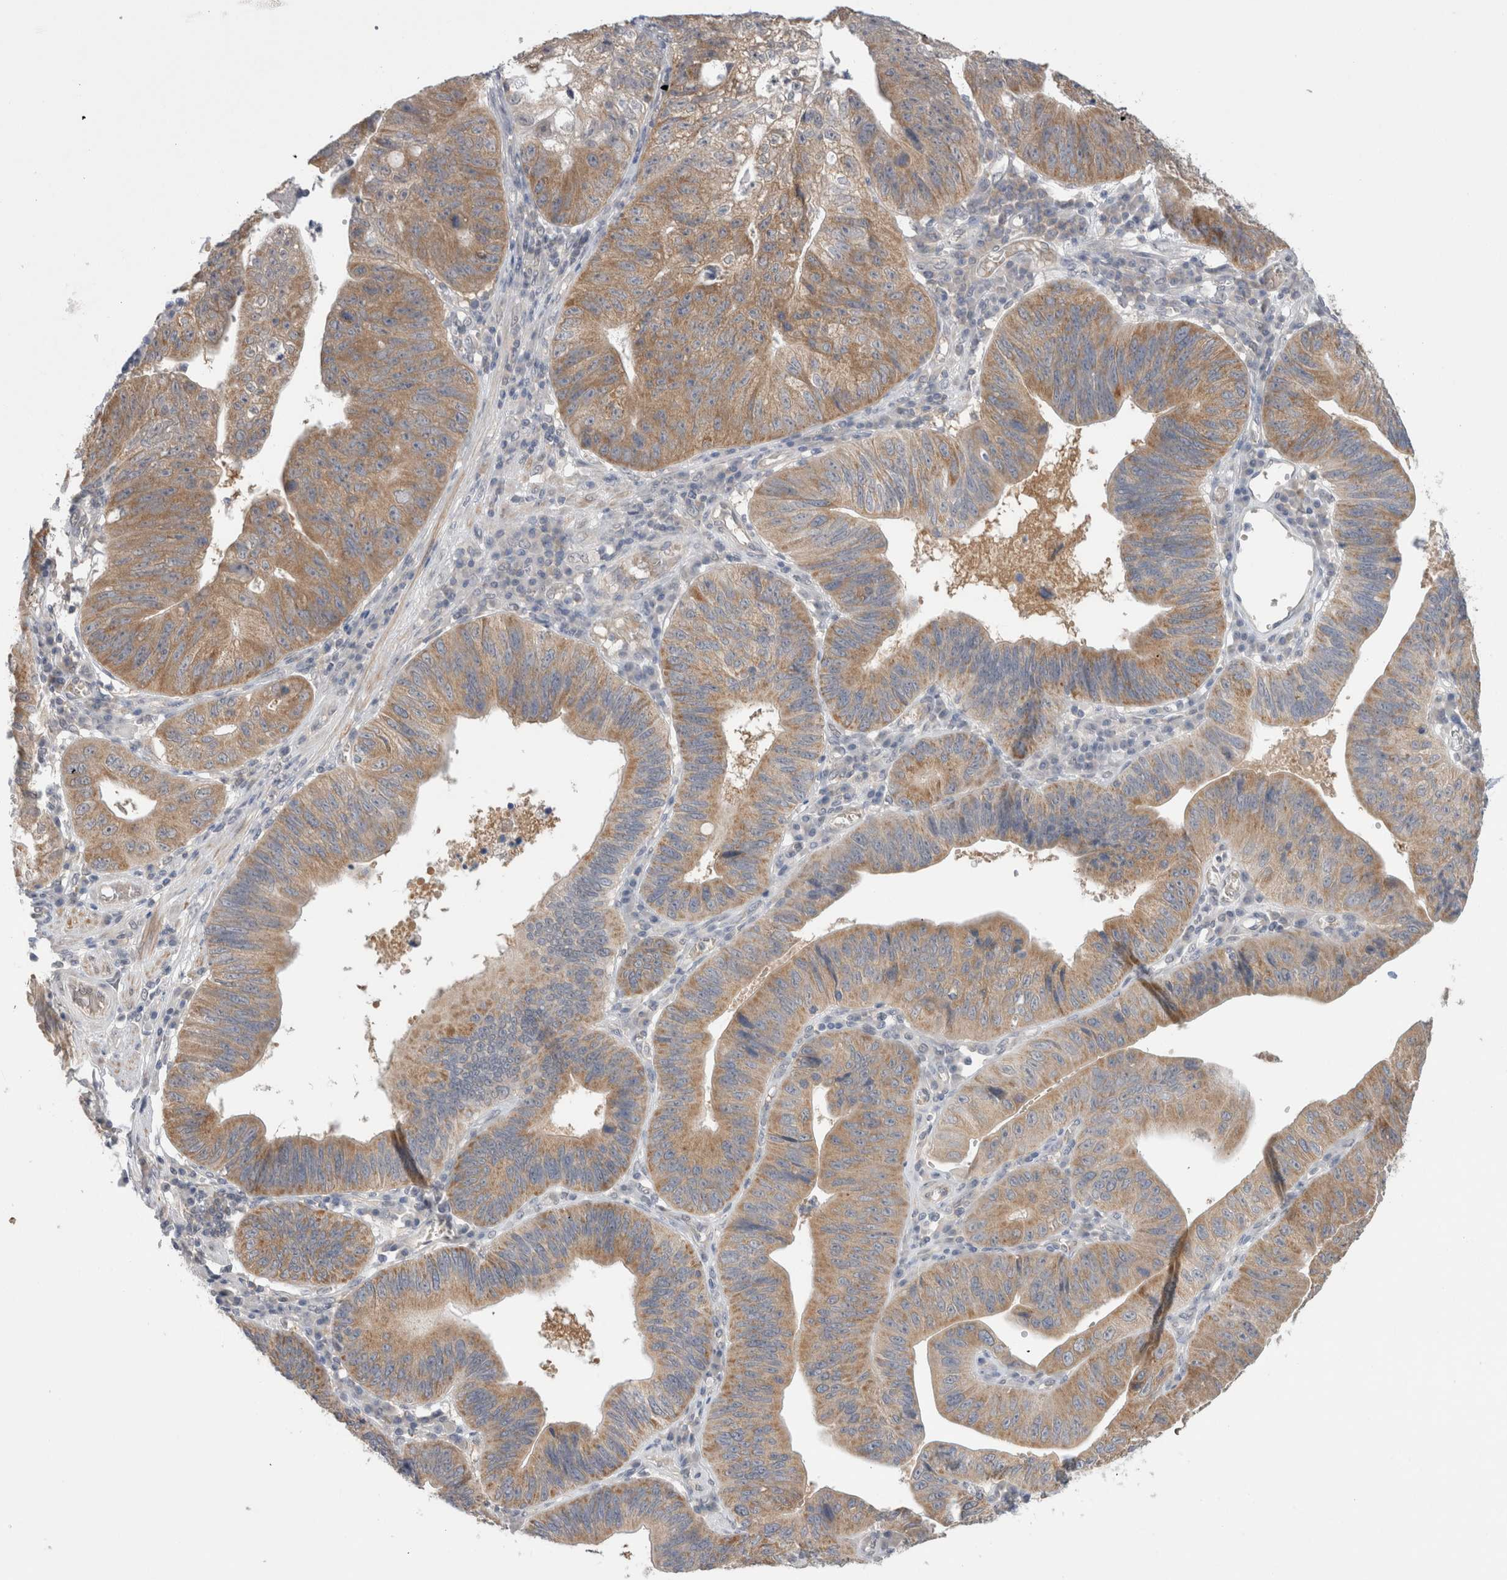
{"staining": {"intensity": "moderate", "quantity": ">75%", "location": "cytoplasmic/membranous"}, "tissue": "stomach cancer", "cell_type": "Tumor cells", "image_type": "cancer", "snomed": [{"axis": "morphology", "description": "Adenocarcinoma, NOS"}, {"axis": "topography", "description": "Stomach"}], "caption": "A brown stain labels moderate cytoplasmic/membranous positivity of a protein in human adenocarcinoma (stomach) tumor cells.", "gene": "NDOR1", "patient": {"sex": "male", "age": 59}}